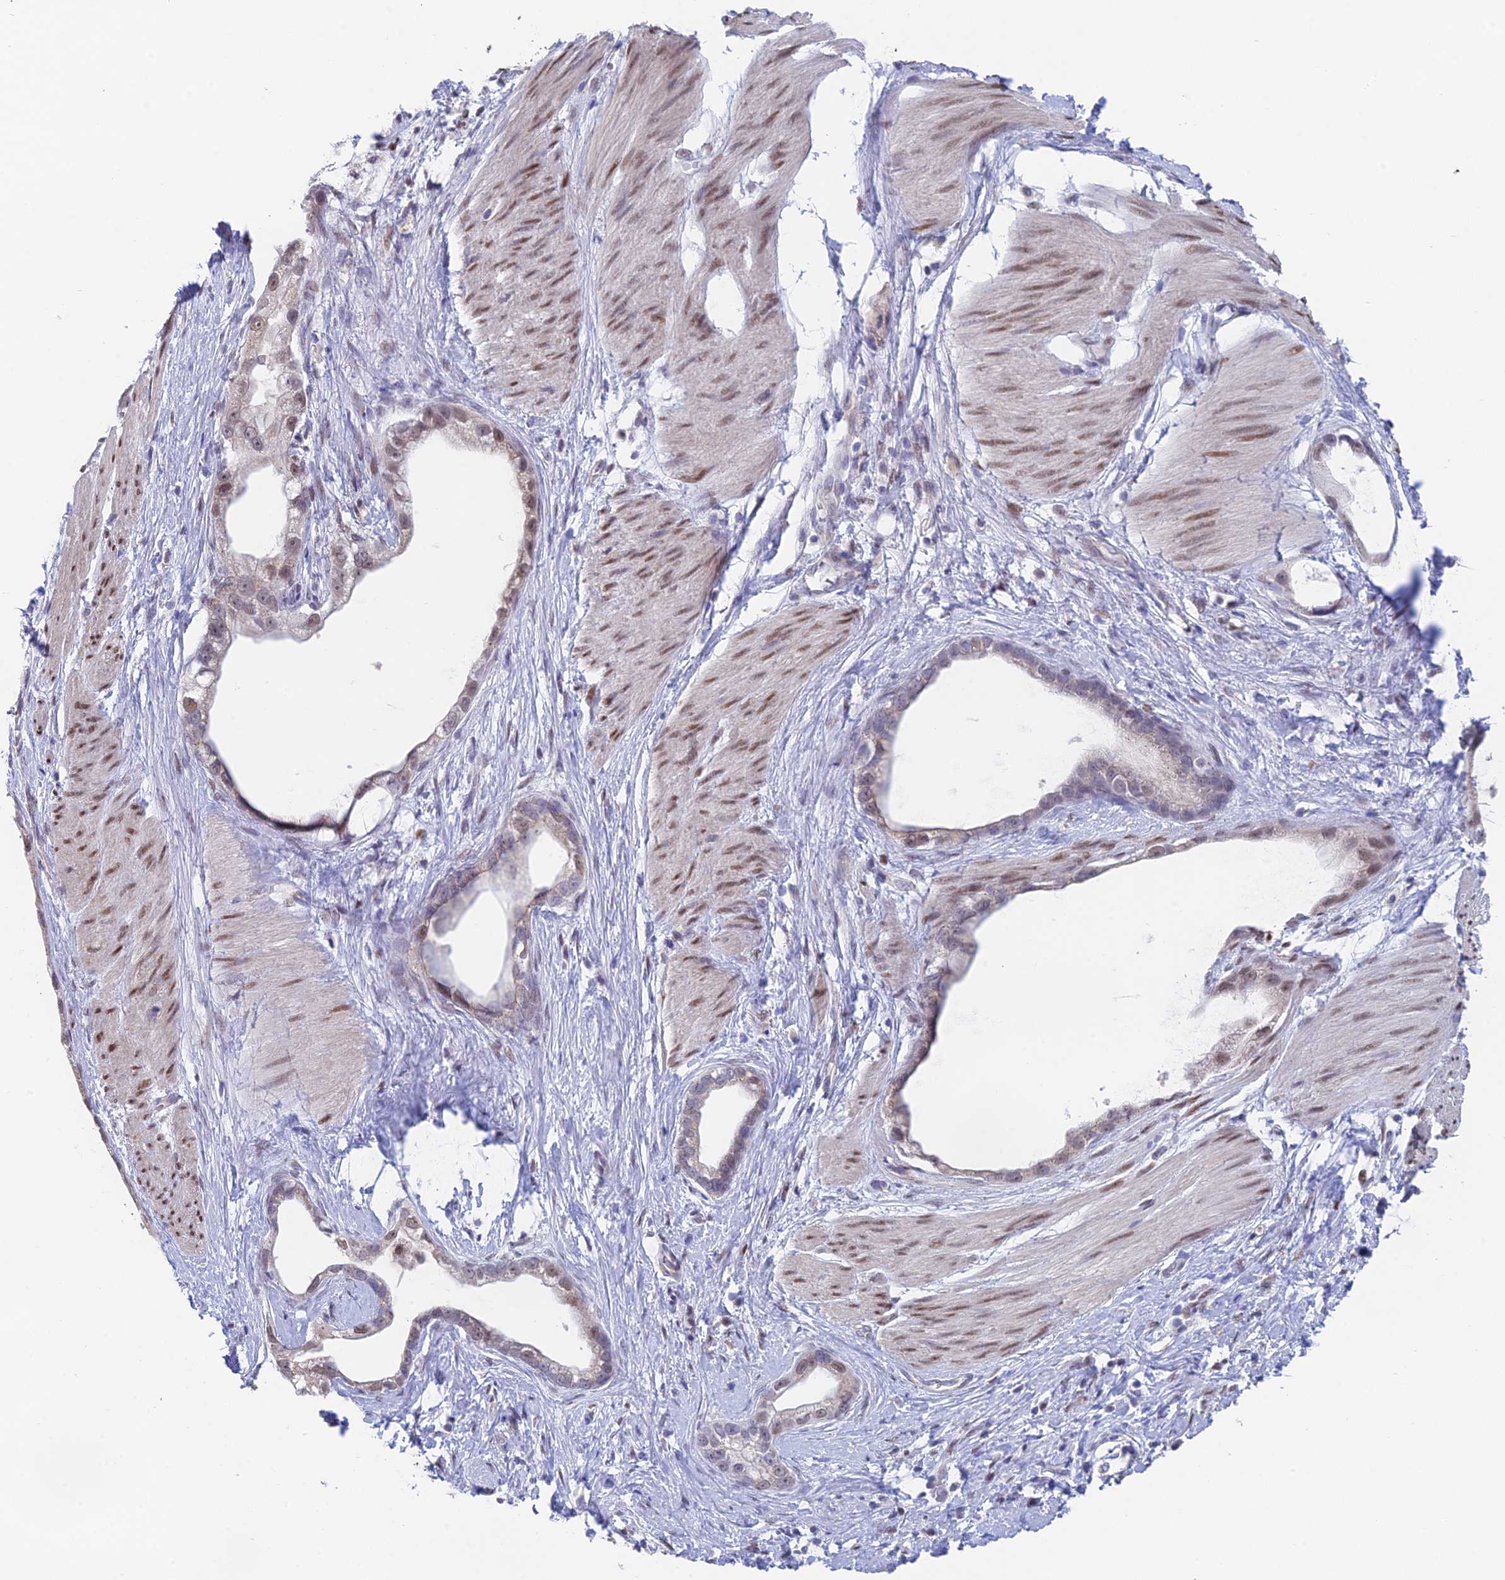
{"staining": {"intensity": "weak", "quantity": "25%-75%", "location": "cytoplasmic/membranous,nuclear"}, "tissue": "stomach cancer", "cell_type": "Tumor cells", "image_type": "cancer", "snomed": [{"axis": "morphology", "description": "Adenocarcinoma, NOS"}, {"axis": "topography", "description": "Stomach"}], "caption": "Approximately 25%-75% of tumor cells in stomach adenocarcinoma exhibit weak cytoplasmic/membranous and nuclear protein staining as visualized by brown immunohistochemical staining.", "gene": "MRPL17", "patient": {"sex": "male", "age": 55}}